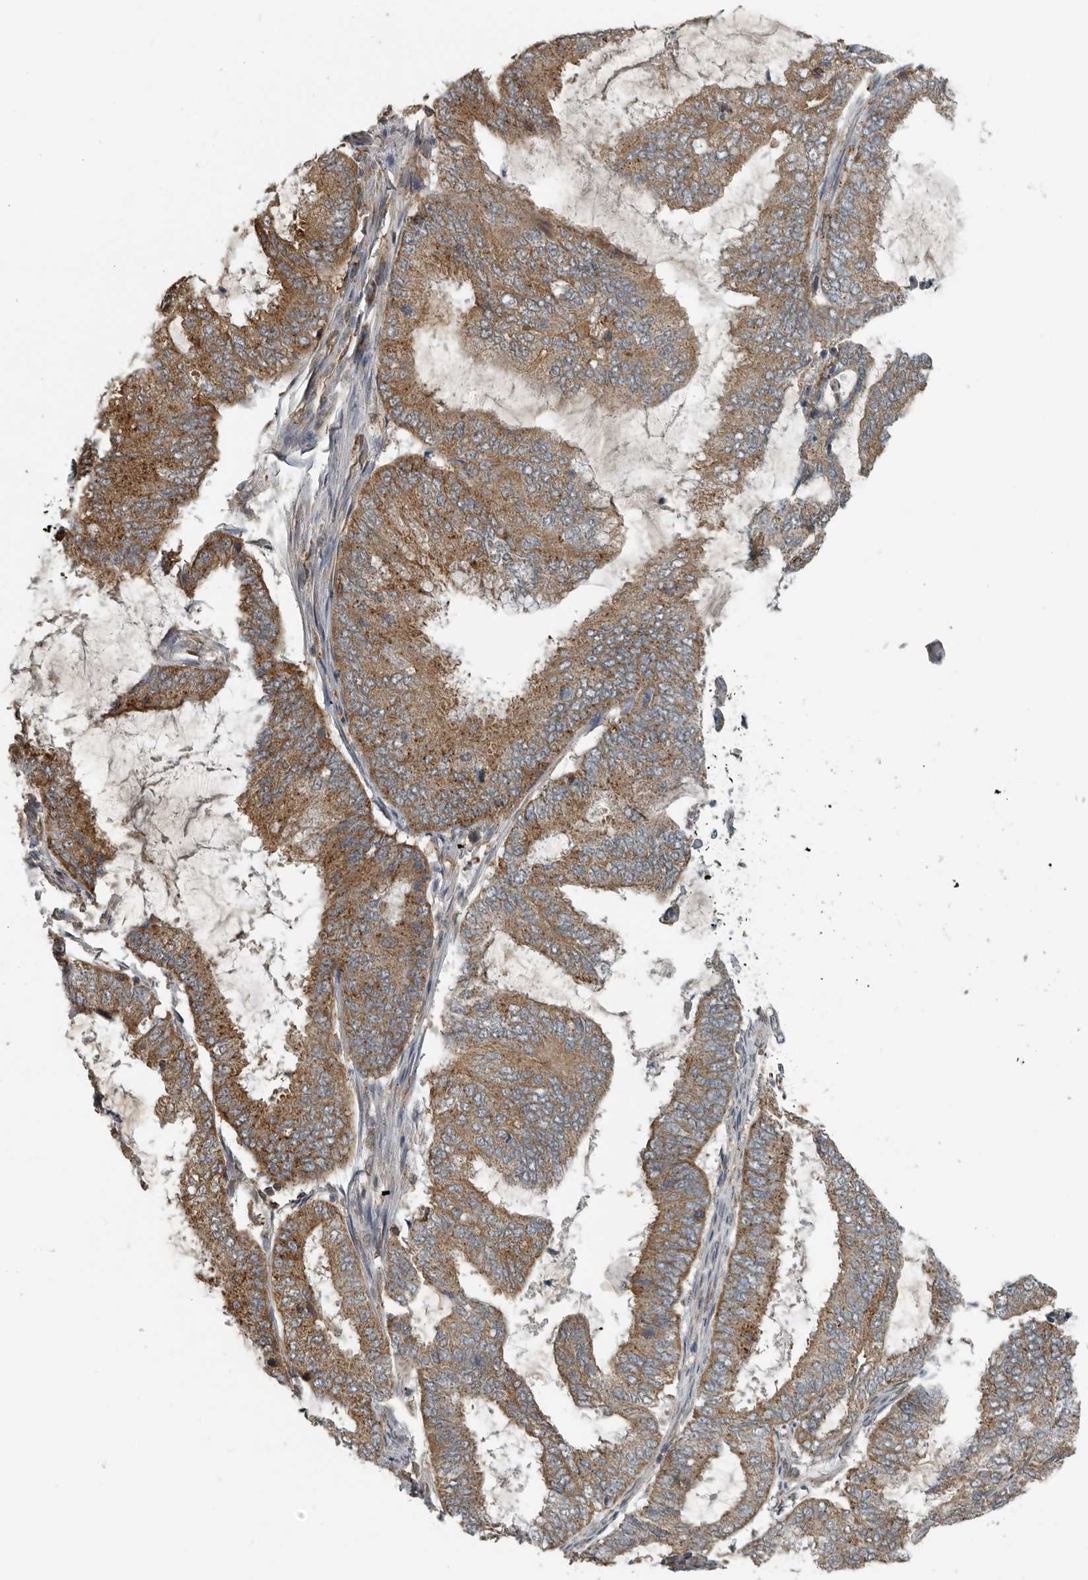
{"staining": {"intensity": "moderate", "quantity": ">75%", "location": "cytoplasmic/membranous"}, "tissue": "endometrial cancer", "cell_type": "Tumor cells", "image_type": "cancer", "snomed": [{"axis": "morphology", "description": "Adenocarcinoma, NOS"}, {"axis": "topography", "description": "Endometrium"}], "caption": "The photomicrograph reveals immunohistochemical staining of endometrial cancer (adenocarcinoma). There is moderate cytoplasmic/membranous staining is appreciated in about >75% of tumor cells.", "gene": "AFAP1", "patient": {"sex": "female", "age": 49}}